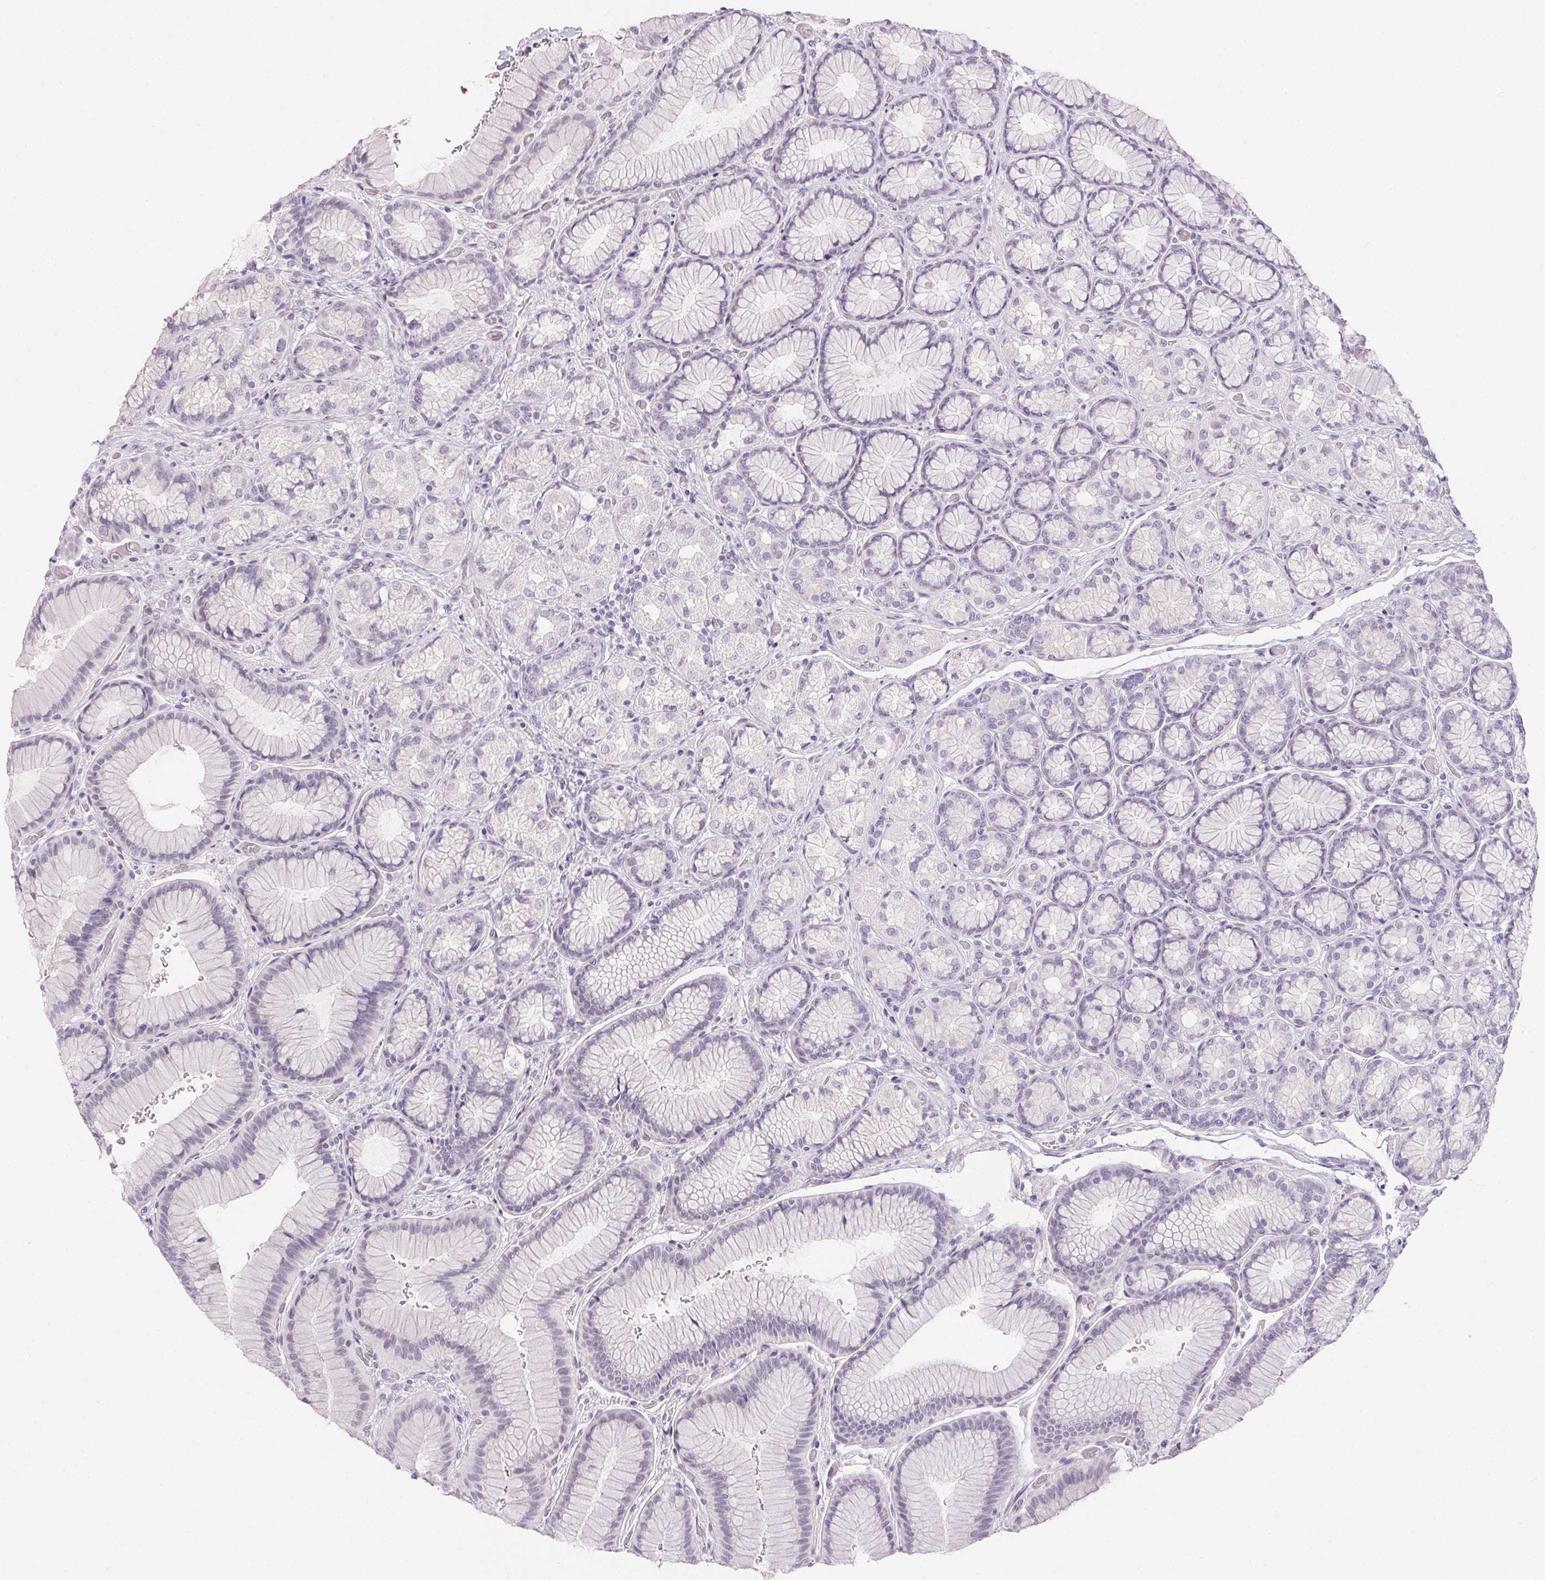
{"staining": {"intensity": "negative", "quantity": "none", "location": "none"}, "tissue": "stomach", "cell_type": "Glandular cells", "image_type": "normal", "snomed": [{"axis": "morphology", "description": "Normal tissue, NOS"}, {"axis": "morphology", "description": "Adenocarcinoma, NOS"}, {"axis": "morphology", "description": "Adenocarcinoma, High grade"}, {"axis": "topography", "description": "Stomach, upper"}, {"axis": "topography", "description": "Stomach"}], "caption": "A photomicrograph of human stomach is negative for staining in glandular cells. (DAB (3,3'-diaminobenzidine) IHC visualized using brightfield microscopy, high magnification).", "gene": "GBP6", "patient": {"sex": "female", "age": 65}}